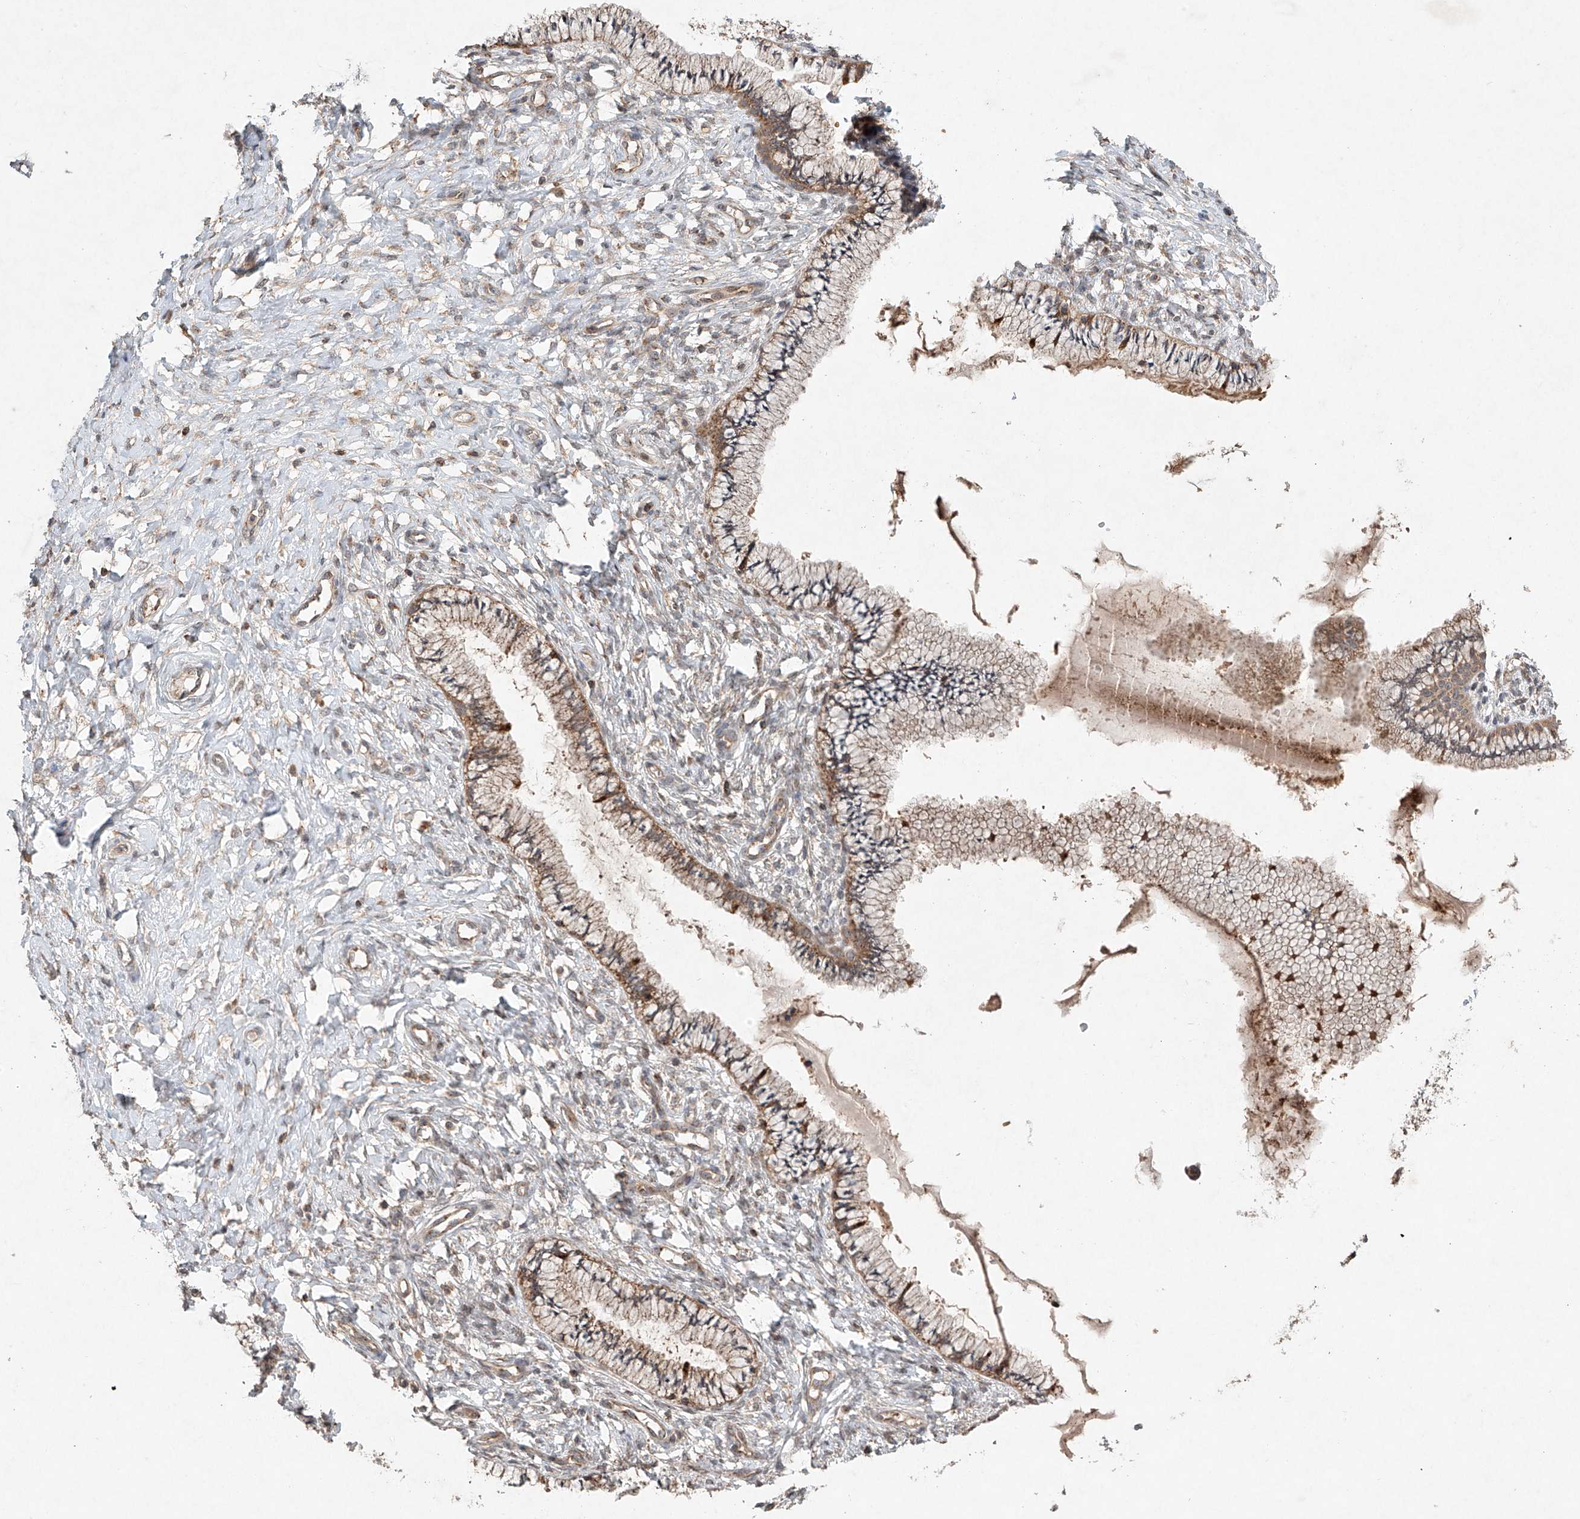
{"staining": {"intensity": "moderate", "quantity": ">75%", "location": "cytoplasmic/membranous"}, "tissue": "cervix", "cell_type": "Glandular cells", "image_type": "normal", "snomed": [{"axis": "morphology", "description": "Normal tissue, NOS"}, {"axis": "topography", "description": "Cervix"}], "caption": "IHC (DAB (3,3'-diaminobenzidine)) staining of normal human cervix demonstrates moderate cytoplasmic/membranous protein expression in about >75% of glandular cells. The protein of interest is shown in brown color, while the nuclei are stained blue.", "gene": "DCAF11", "patient": {"sex": "female", "age": 36}}